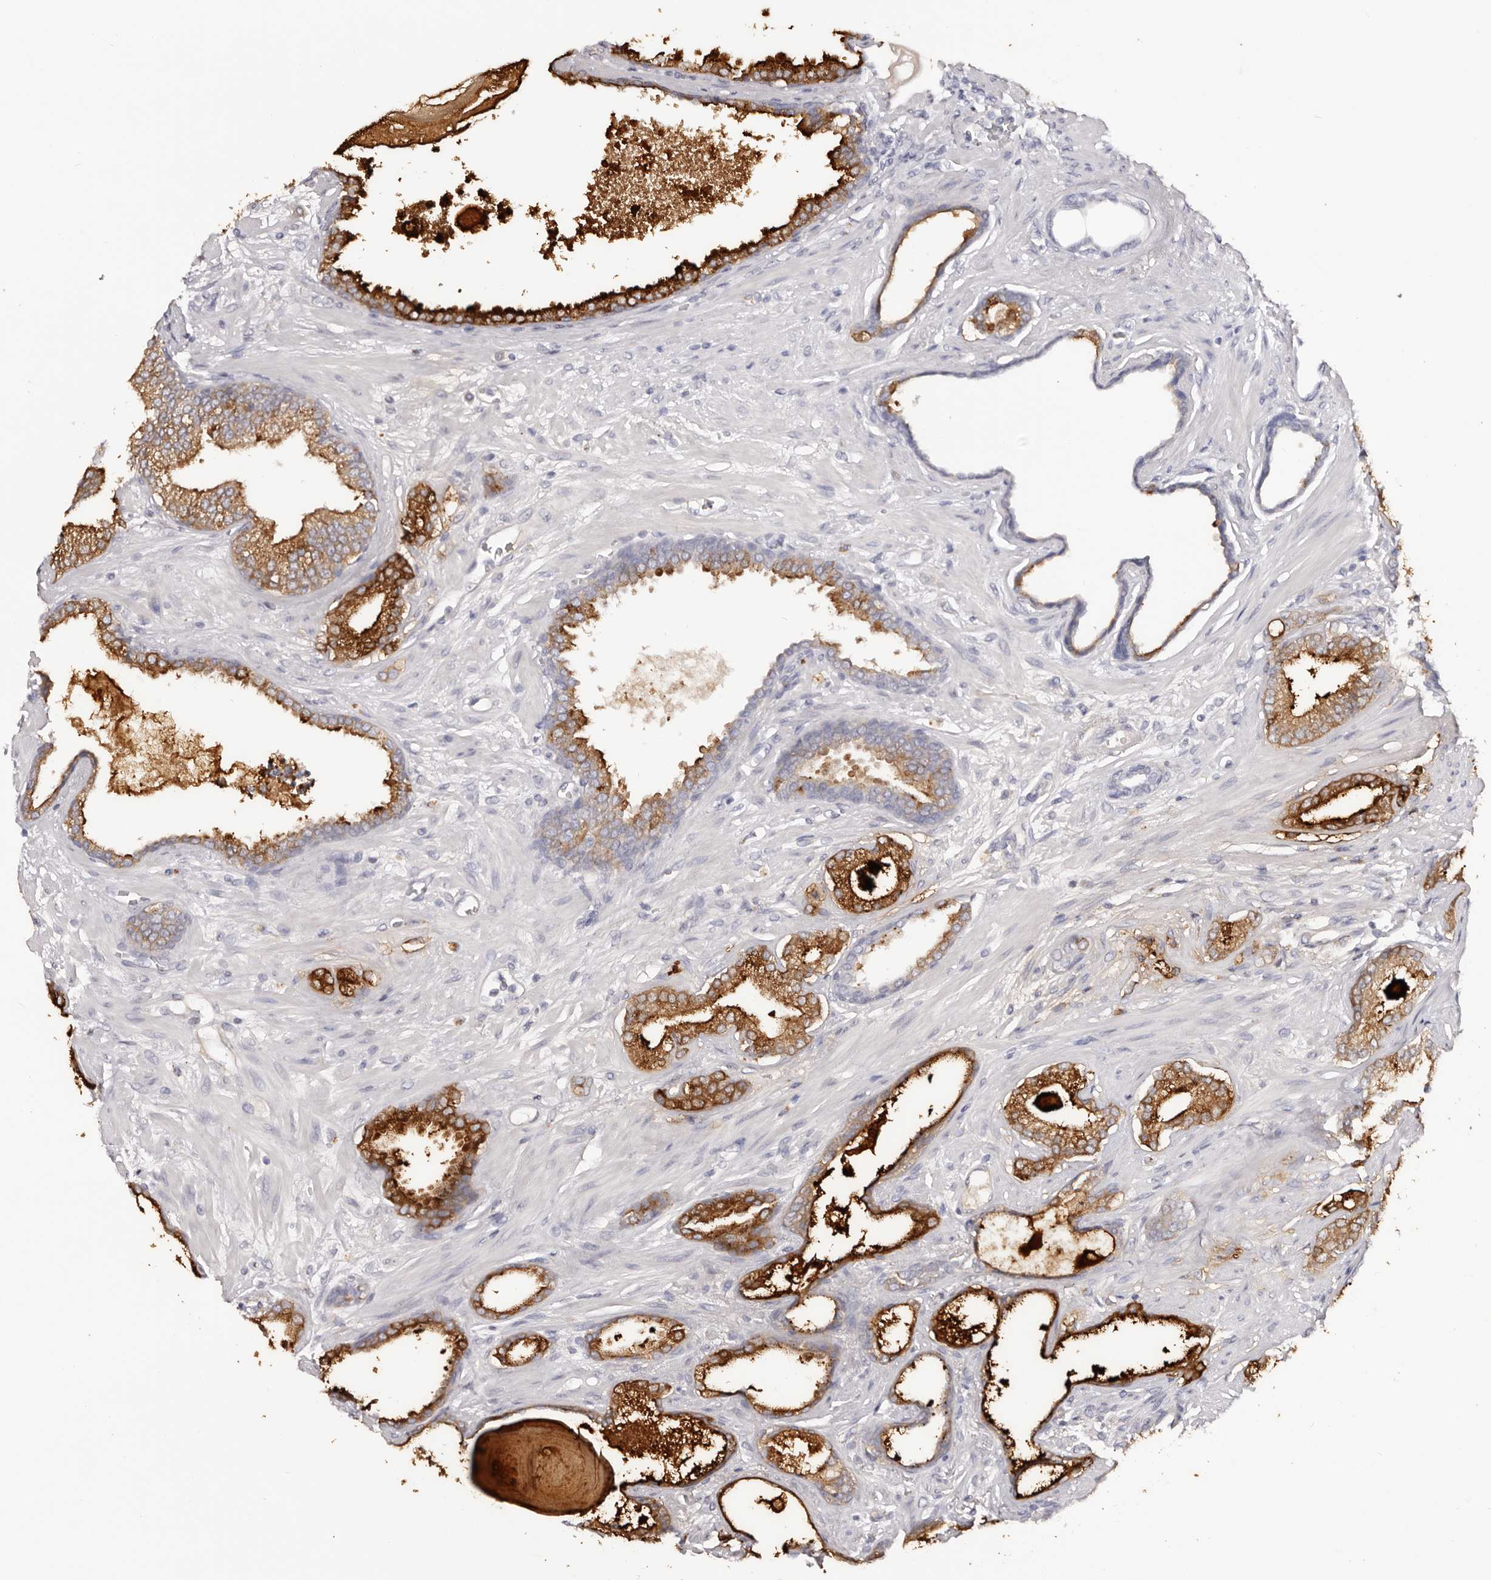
{"staining": {"intensity": "strong", "quantity": ">75%", "location": "cytoplasmic/membranous"}, "tissue": "prostate cancer", "cell_type": "Tumor cells", "image_type": "cancer", "snomed": [{"axis": "morphology", "description": "Adenocarcinoma, Low grade"}, {"axis": "topography", "description": "Prostate"}], "caption": "Immunohistochemical staining of human adenocarcinoma (low-grade) (prostate) demonstrates strong cytoplasmic/membranous protein staining in about >75% of tumor cells. (DAB = brown stain, brightfield microscopy at high magnification).", "gene": "AKNAD1", "patient": {"sex": "male", "age": 70}}